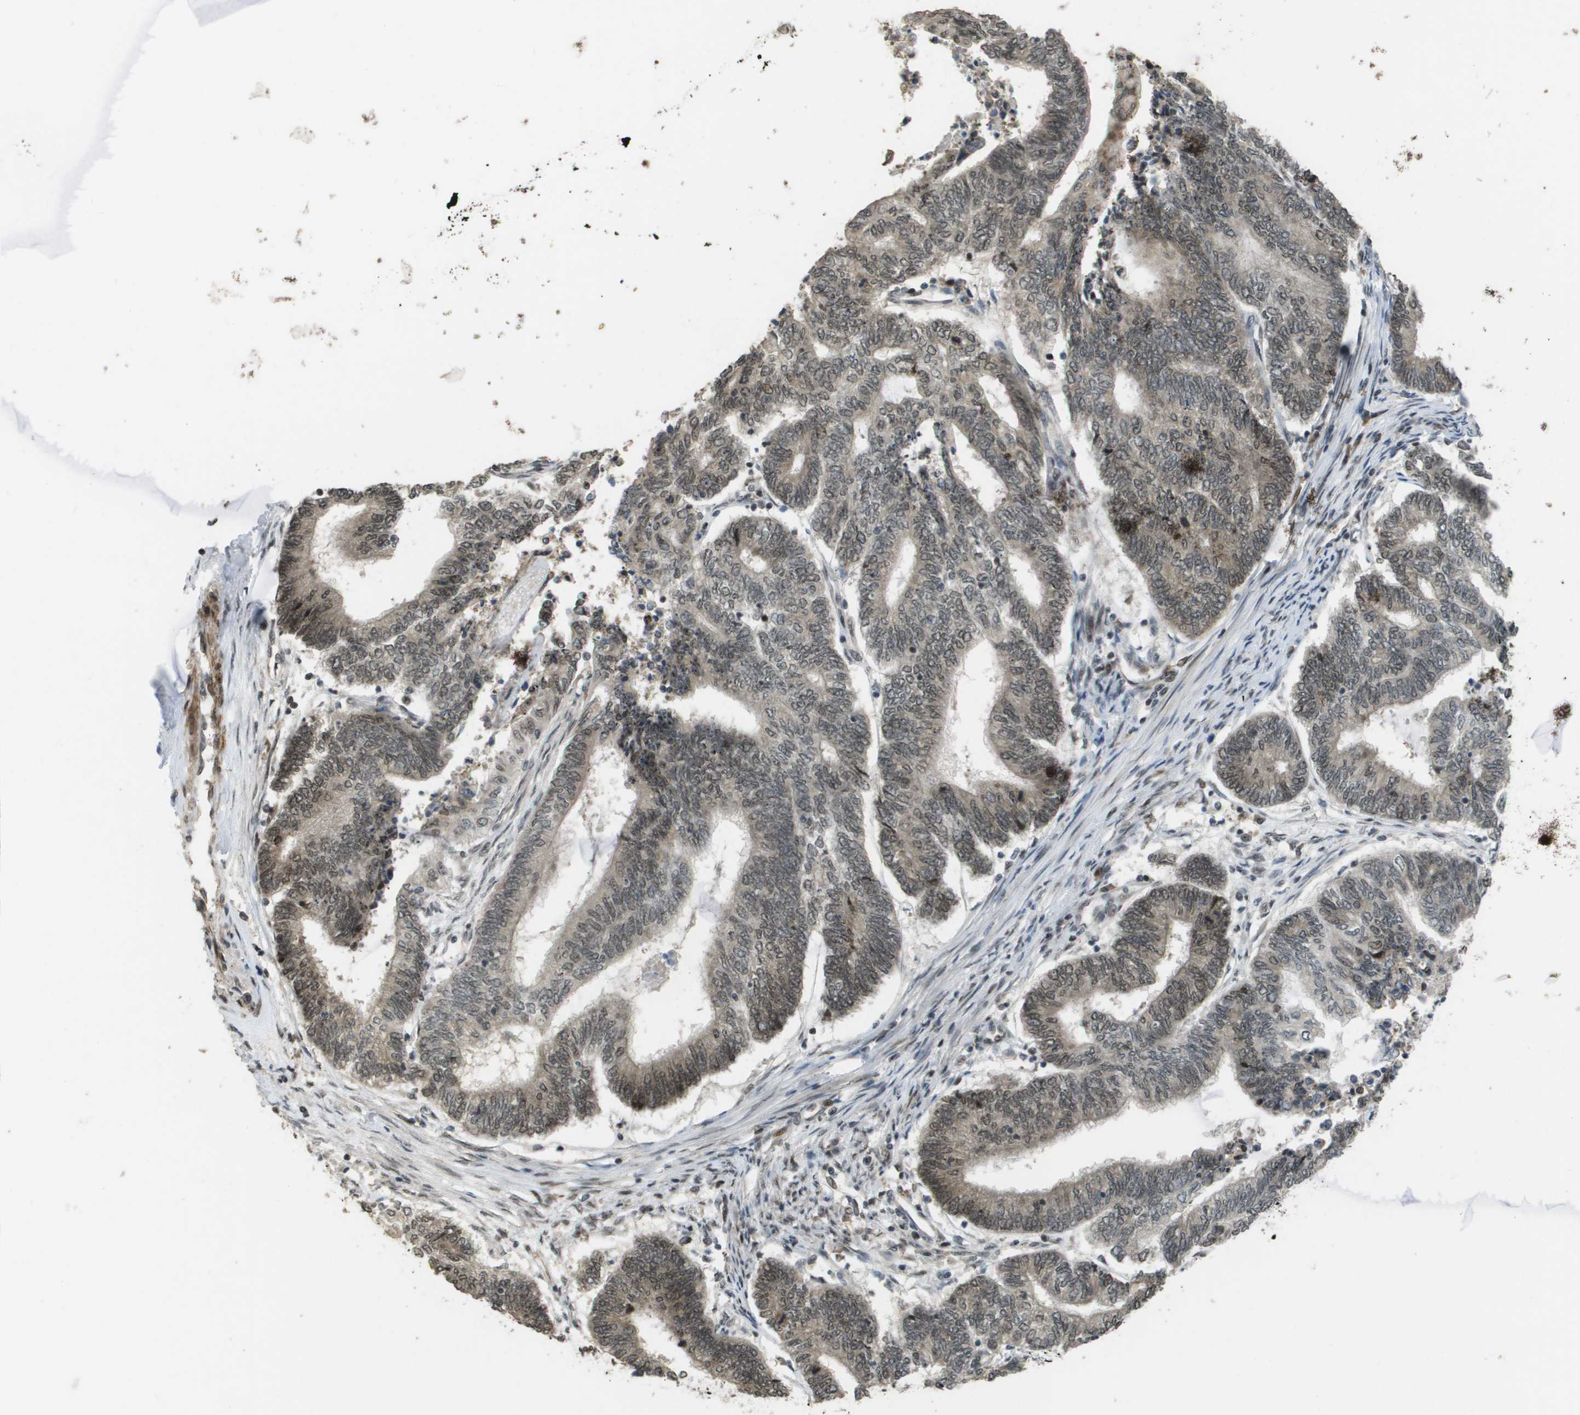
{"staining": {"intensity": "weak", "quantity": ">75%", "location": "cytoplasmic/membranous,nuclear"}, "tissue": "endometrial cancer", "cell_type": "Tumor cells", "image_type": "cancer", "snomed": [{"axis": "morphology", "description": "Adenocarcinoma, NOS"}, {"axis": "topography", "description": "Uterus"}, {"axis": "topography", "description": "Endometrium"}], "caption": "DAB immunohistochemical staining of human endometrial cancer (adenocarcinoma) demonstrates weak cytoplasmic/membranous and nuclear protein positivity in approximately >75% of tumor cells. (brown staining indicates protein expression, while blue staining denotes nuclei).", "gene": "KAT5", "patient": {"sex": "female", "age": 70}}